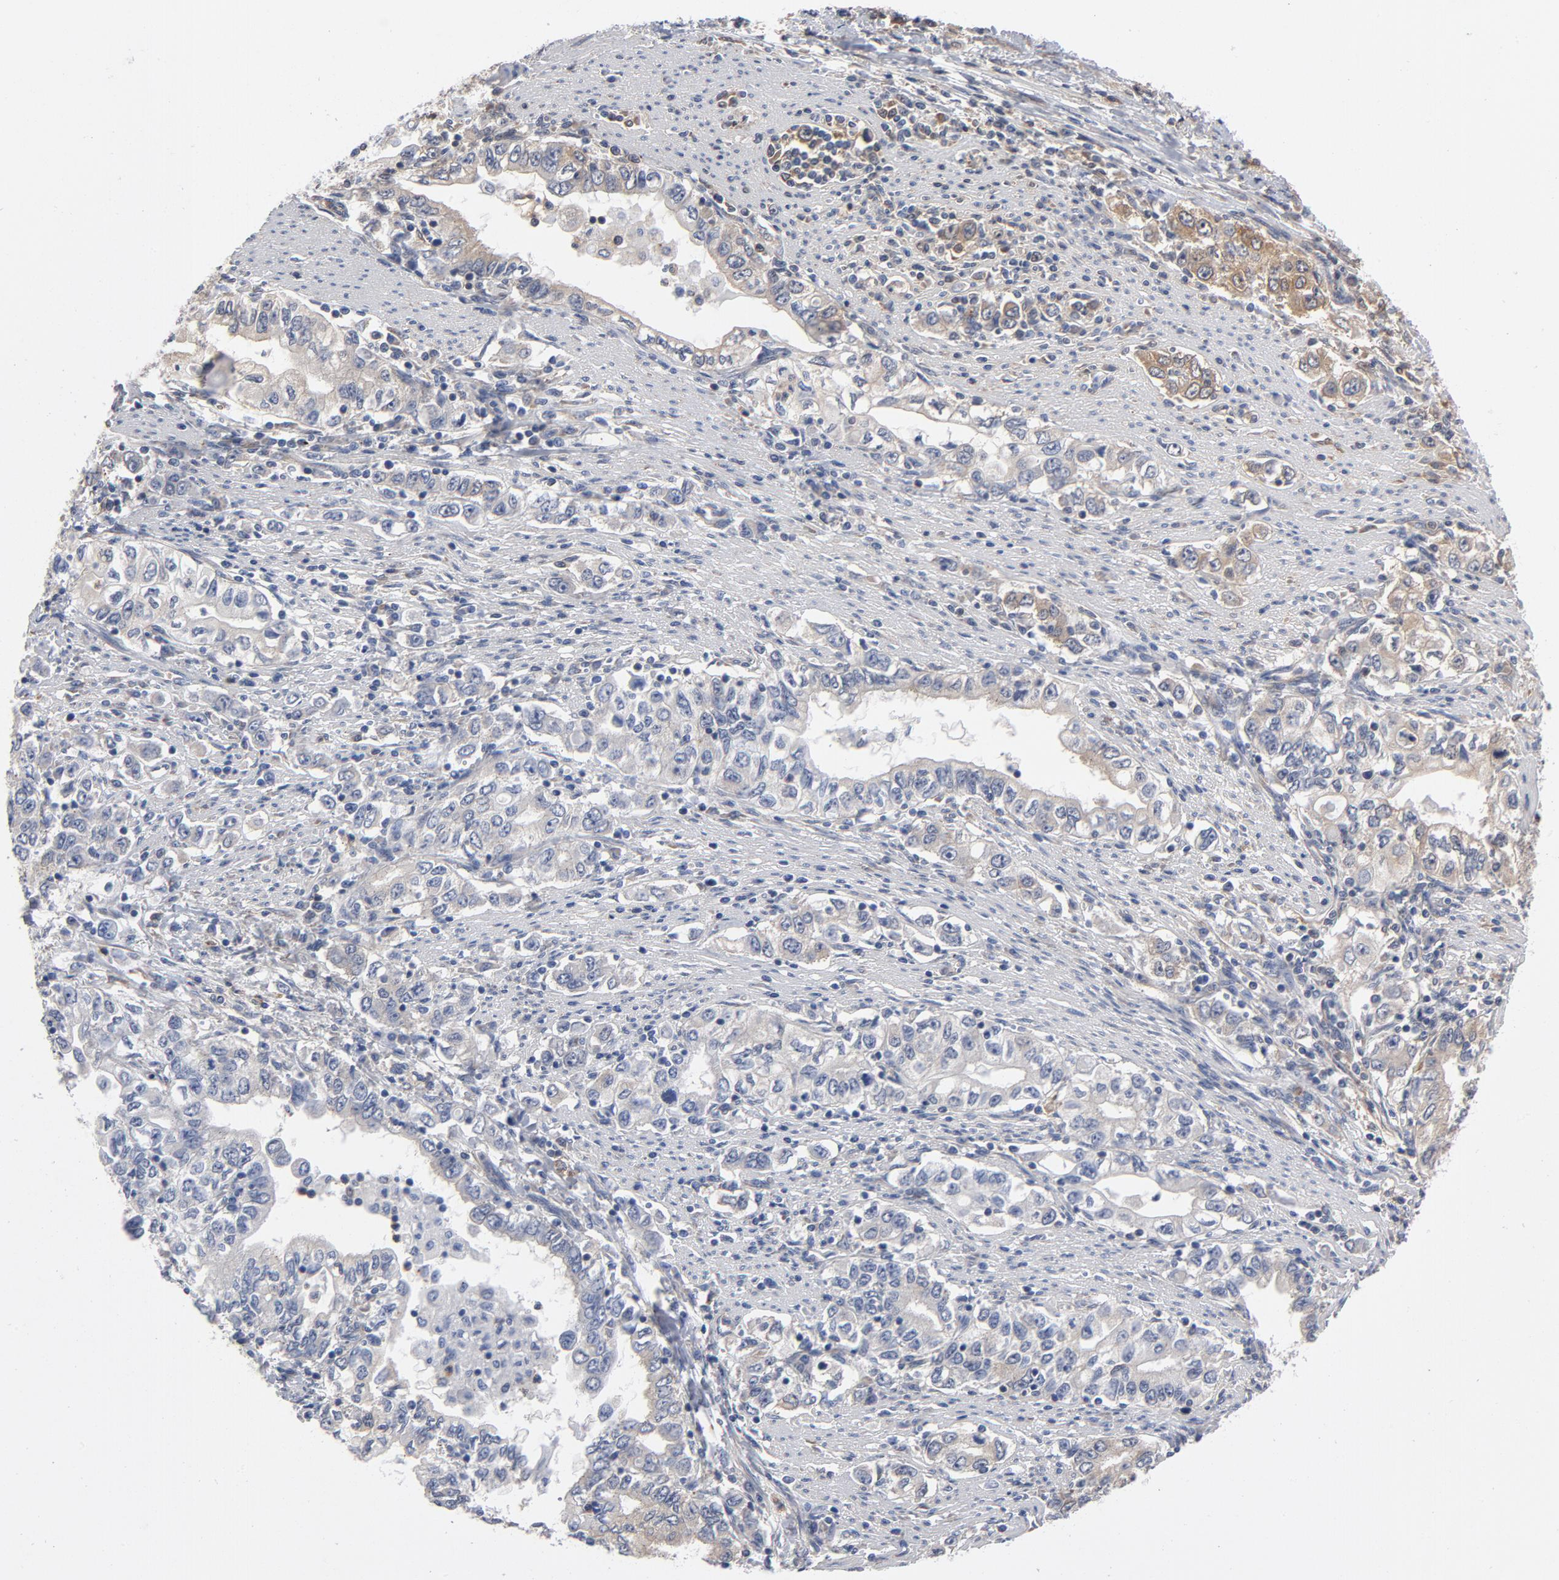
{"staining": {"intensity": "negative", "quantity": "none", "location": "none"}, "tissue": "stomach cancer", "cell_type": "Tumor cells", "image_type": "cancer", "snomed": [{"axis": "morphology", "description": "Adenocarcinoma, NOS"}, {"axis": "topography", "description": "Stomach, lower"}], "caption": "There is no significant expression in tumor cells of stomach cancer (adenocarcinoma).", "gene": "ASMTL", "patient": {"sex": "female", "age": 72}}